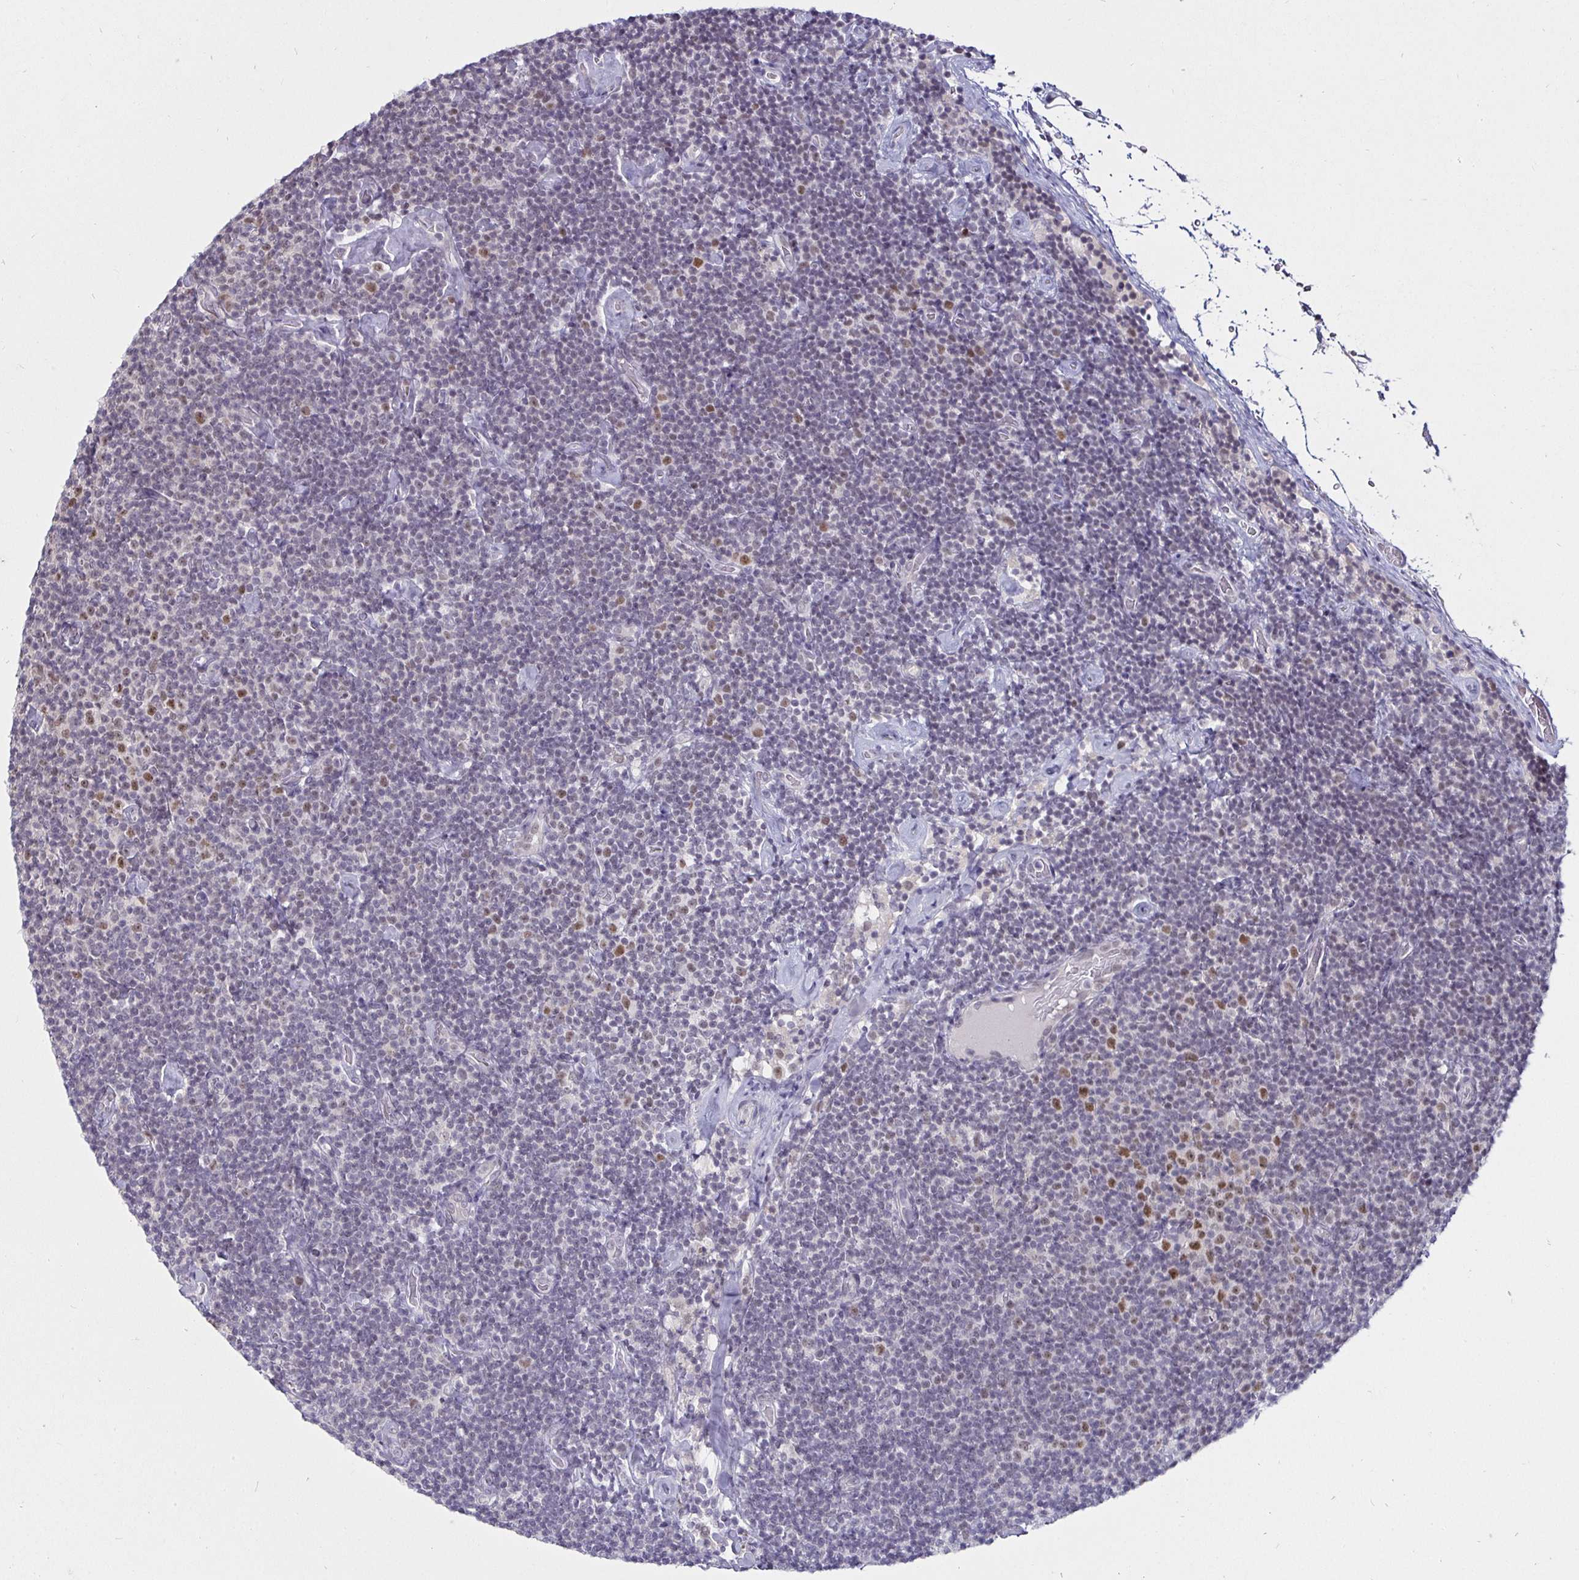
{"staining": {"intensity": "moderate", "quantity": "<25%", "location": "nuclear"}, "tissue": "lymphoma", "cell_type": "Tumor cells", "image_type": "cancer", "snomed": [{"axis": "morphology", "description": "Malignant lymphoma, non-Hodgkin's type, Low grade"}, {"axis": "topography", "description": "Lymph node"}], "caption": "A brown stain shows moderate nuclear staining of a protein in human malignant lymphoma, non-Hodgkin's type (low-grade) tumor cells. The protein of interest is shown in brown color, while the nuclei are stained blue.", "gene": "MLH1", "patient": {"sex": "male", "age": 81}}